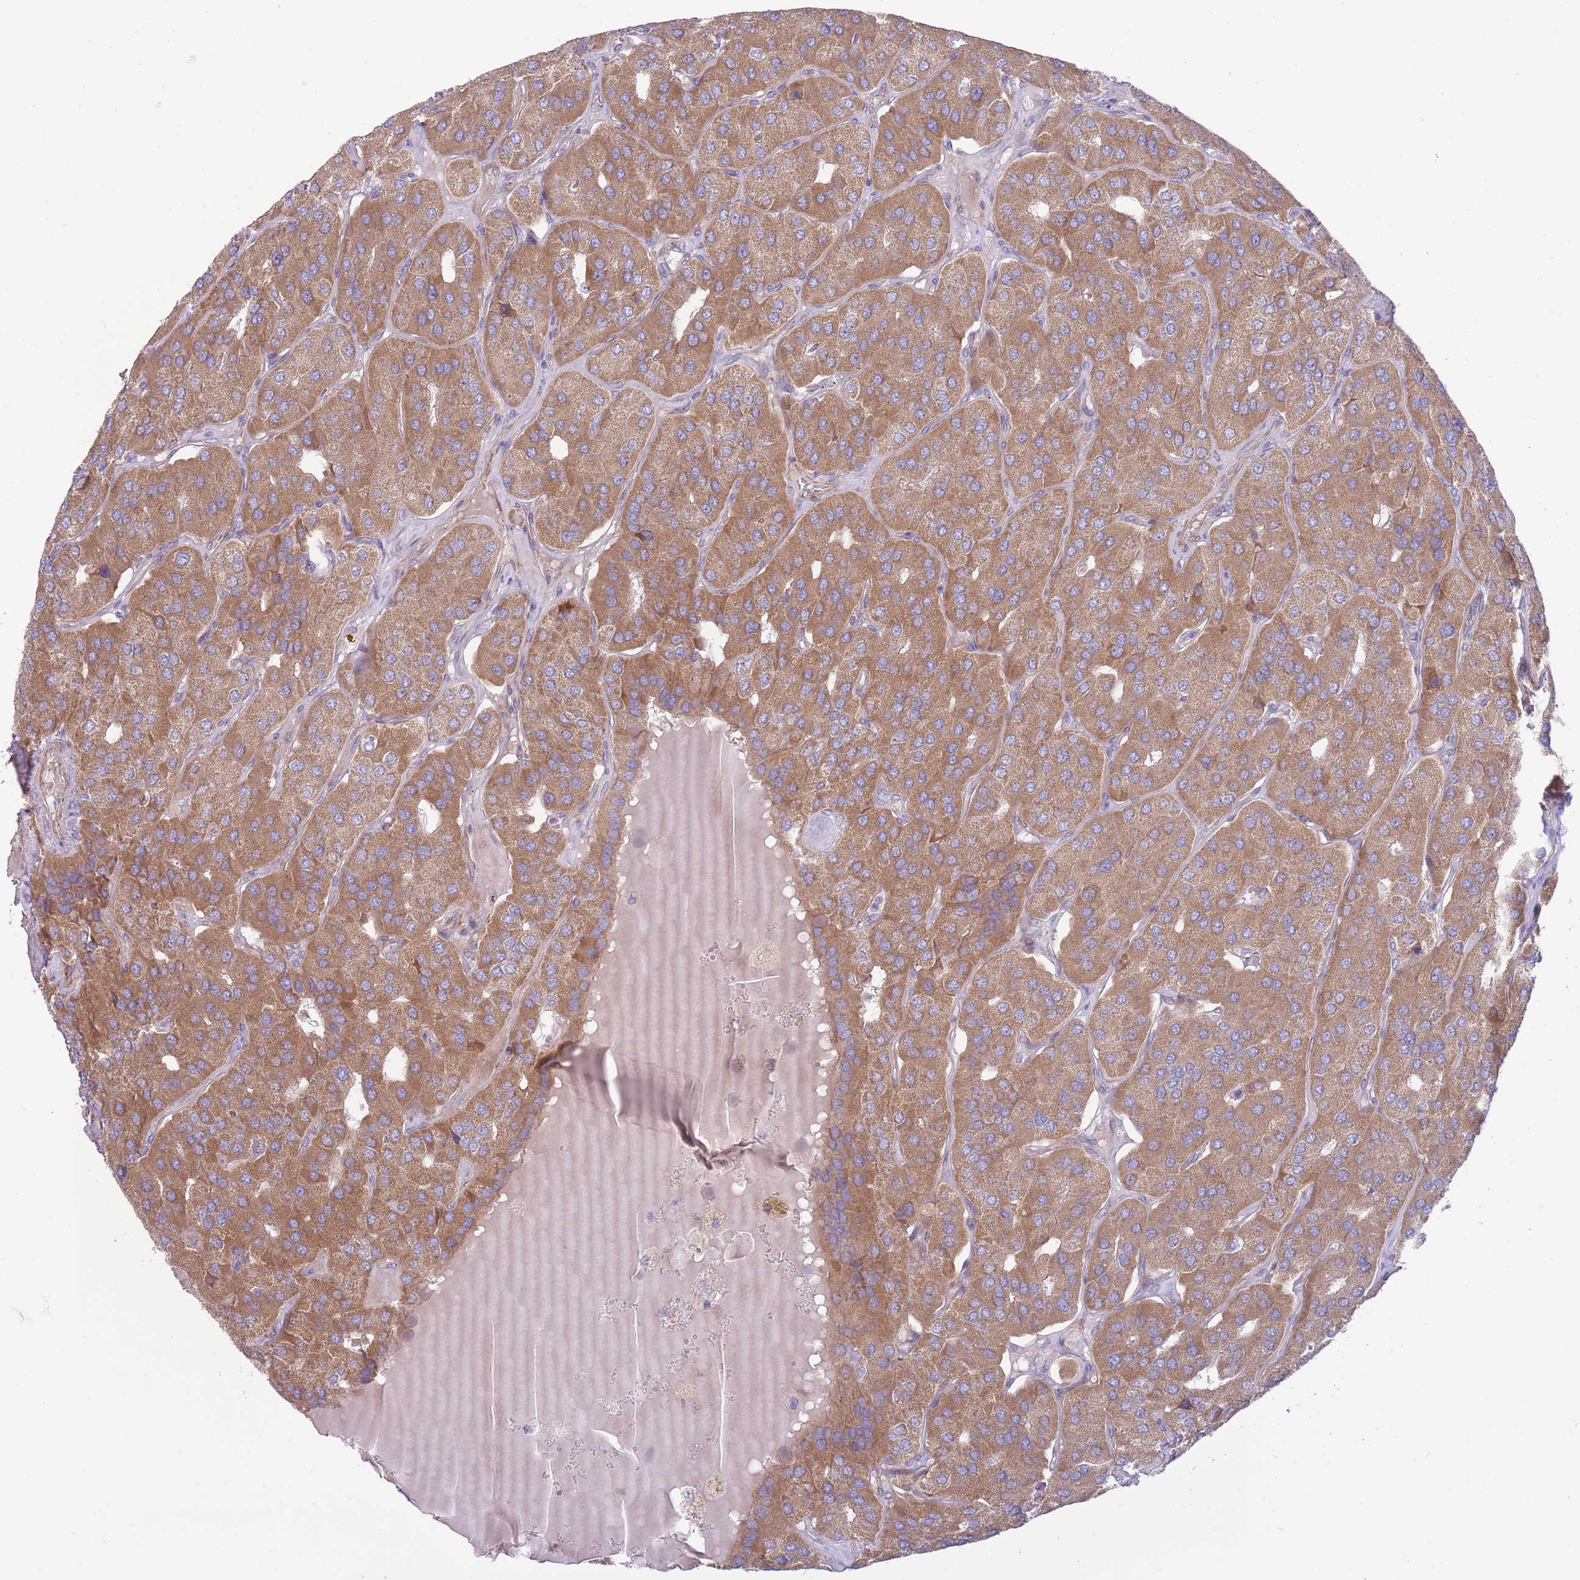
{"staining": {"intensity": "moderate", "quantity": ">75%", "location": "cytoplasmic/membranous"}, "tissue": "parathyroid gland", "cell_type": "Glandular cells", "image_type": "normal", "snomed": [{"axis": "morphology", "description": "Normal tissue, NOS"}, {"axis": "morphology", "description": "Adenoma, NOS"}, {"axis": "topography", "description": "Parathyroid gland"}], "caption": "DAB immunohistochemical staining of benign parathyroid gland exhibits moderate cytoplasmic/membranous protein expression in approximately >75% of glandular cells. Nuclei are stained in blue.", "gene": "TOMM5", "patient": {"sex": "female", "age": 86}}